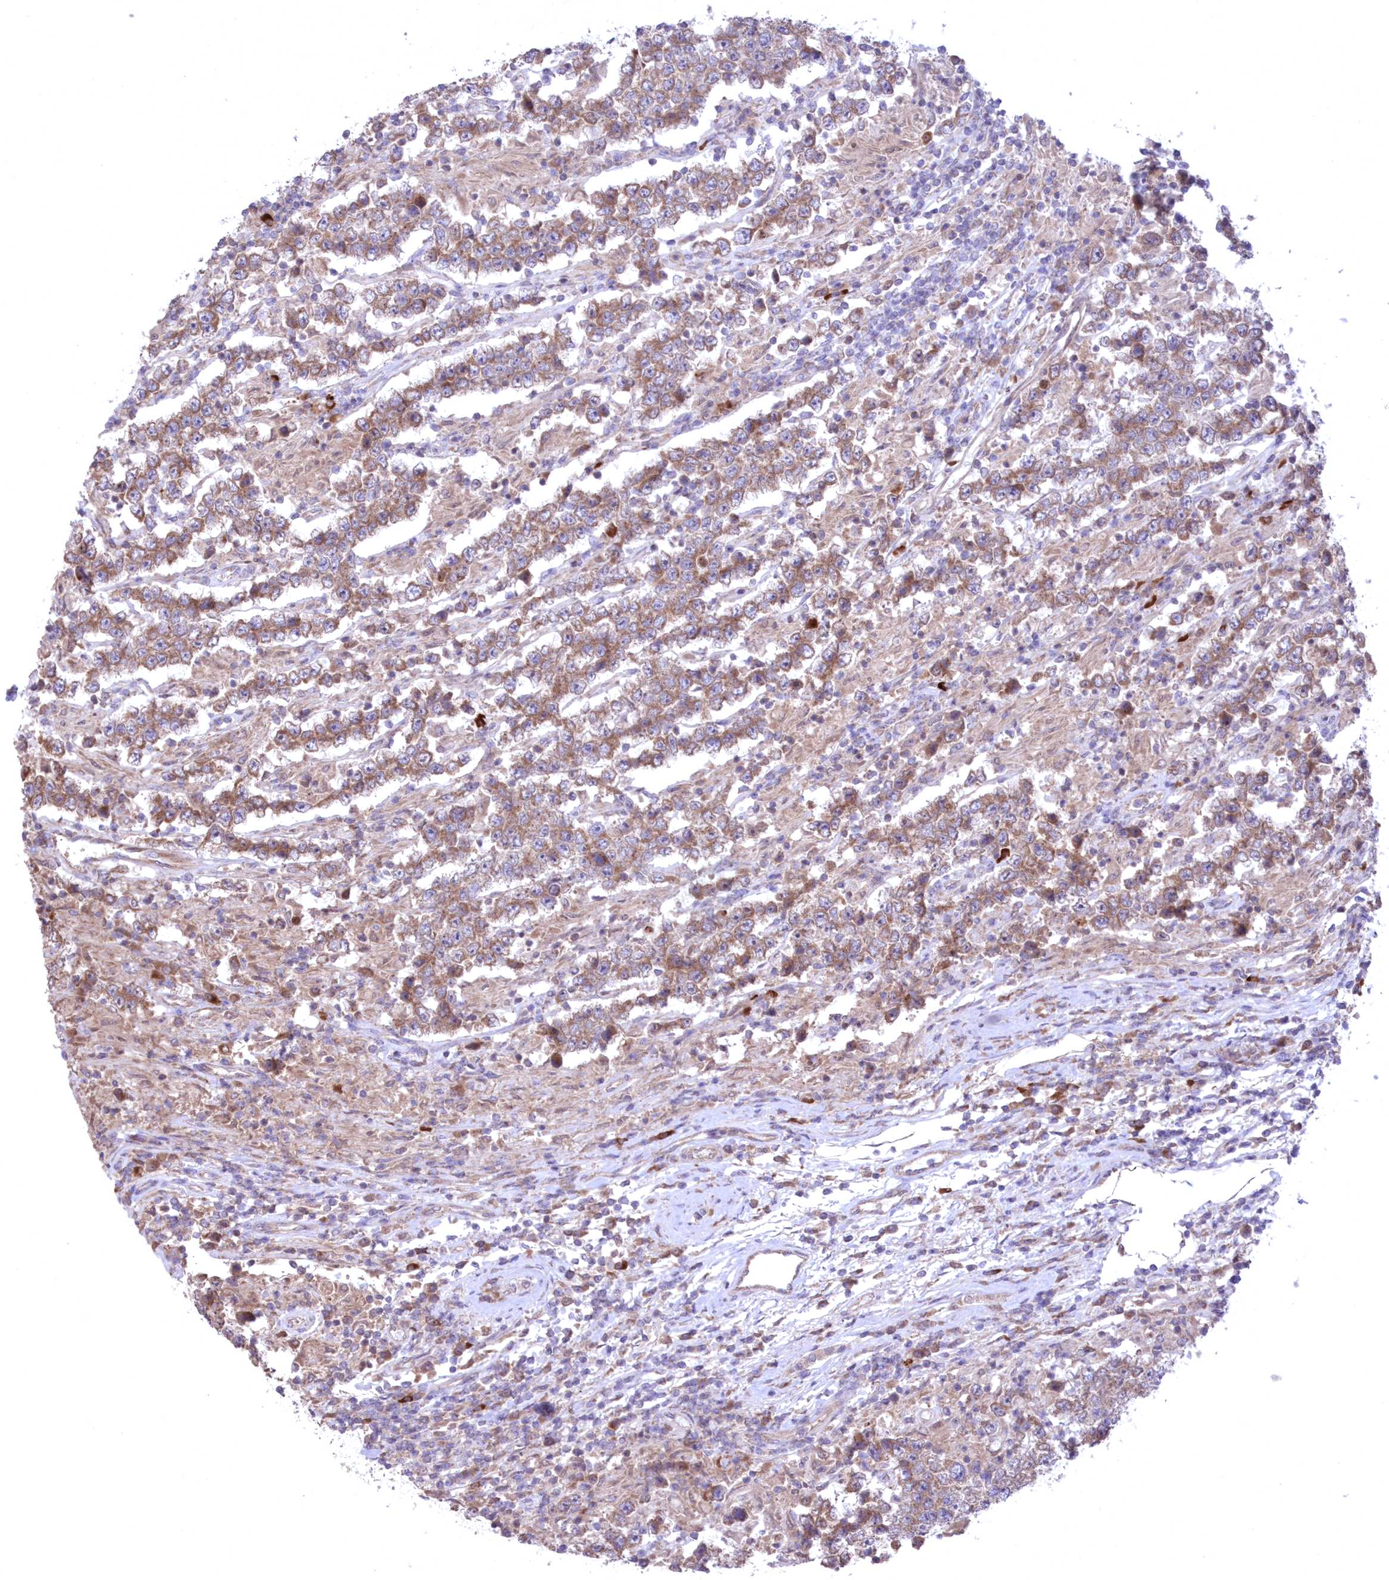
{"staining": {"intensity": "moderate", "quantity": ">75%", "location": "cytoplasmic/membranous"}, "tissue": "testis cancer", "cell_type": "Tumor cells", "image_type": "cancer", "snomed": [{"axis": "morphology", "description": "Normal tissue, NOS"}, {"axis": "morphology", "description": "Urothelial carcinoma, High grade"}, {"axis": "morphology", "description": "Seminoma, NOS"}, {"axis": "morphology", "description": "Carcinoma, Embryonal, NOS"}, {"axis": "topography", "description": "Urinary bladder"}, {"axis": "topography", "description": "Testis"}], "caption": "Protein staining of high-grade urothelial carcinoma (testis) tissue demonstrates moderate cytoplasmic/membranous expression in approximately >75% of tumor cells.", "gene": "MTRF1L", "patient": {"sex": "male", "age": 41}}